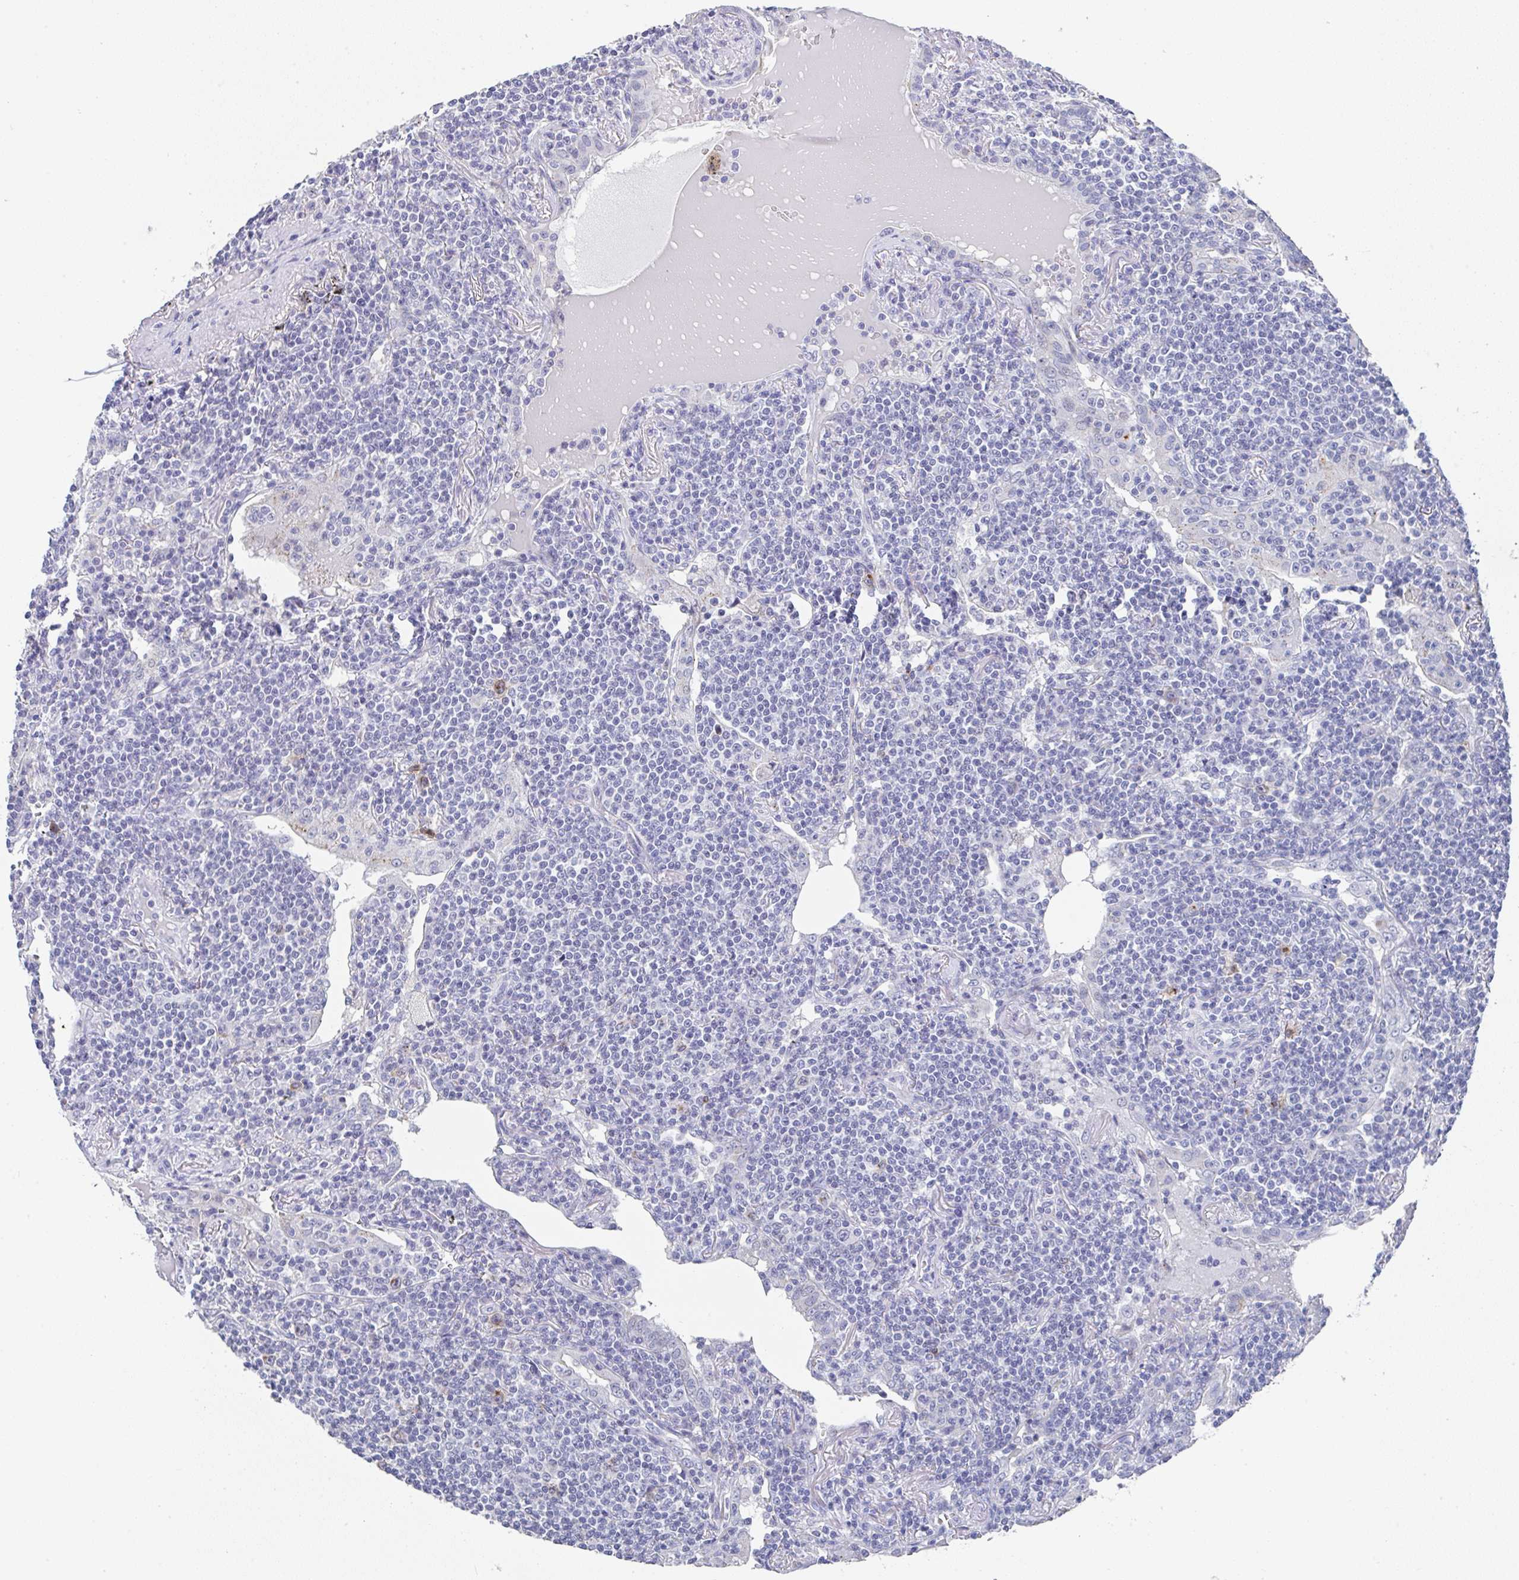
{"staining": {"intensity": "negative", "quantity": "none", "location": "none"}, "tissue": "lymphoma", "cell_type": "Tumor cells", "image_type": "cancer", "snomed": [{"axis": "morphology", "description": "Malignant lymphoma, non-Hodgkin's type, Low grade"}, {"axis": "topography", "description": "Lung"}], "caption": "IHC of human lymphoma displays no staining in tumor cells. The staining is performed using DAB brown chromogen with nuclei counter-stained in using hematoxylin.", "gene": "TNFRSF8", "patient": {"sex": "female", "age": 71}}